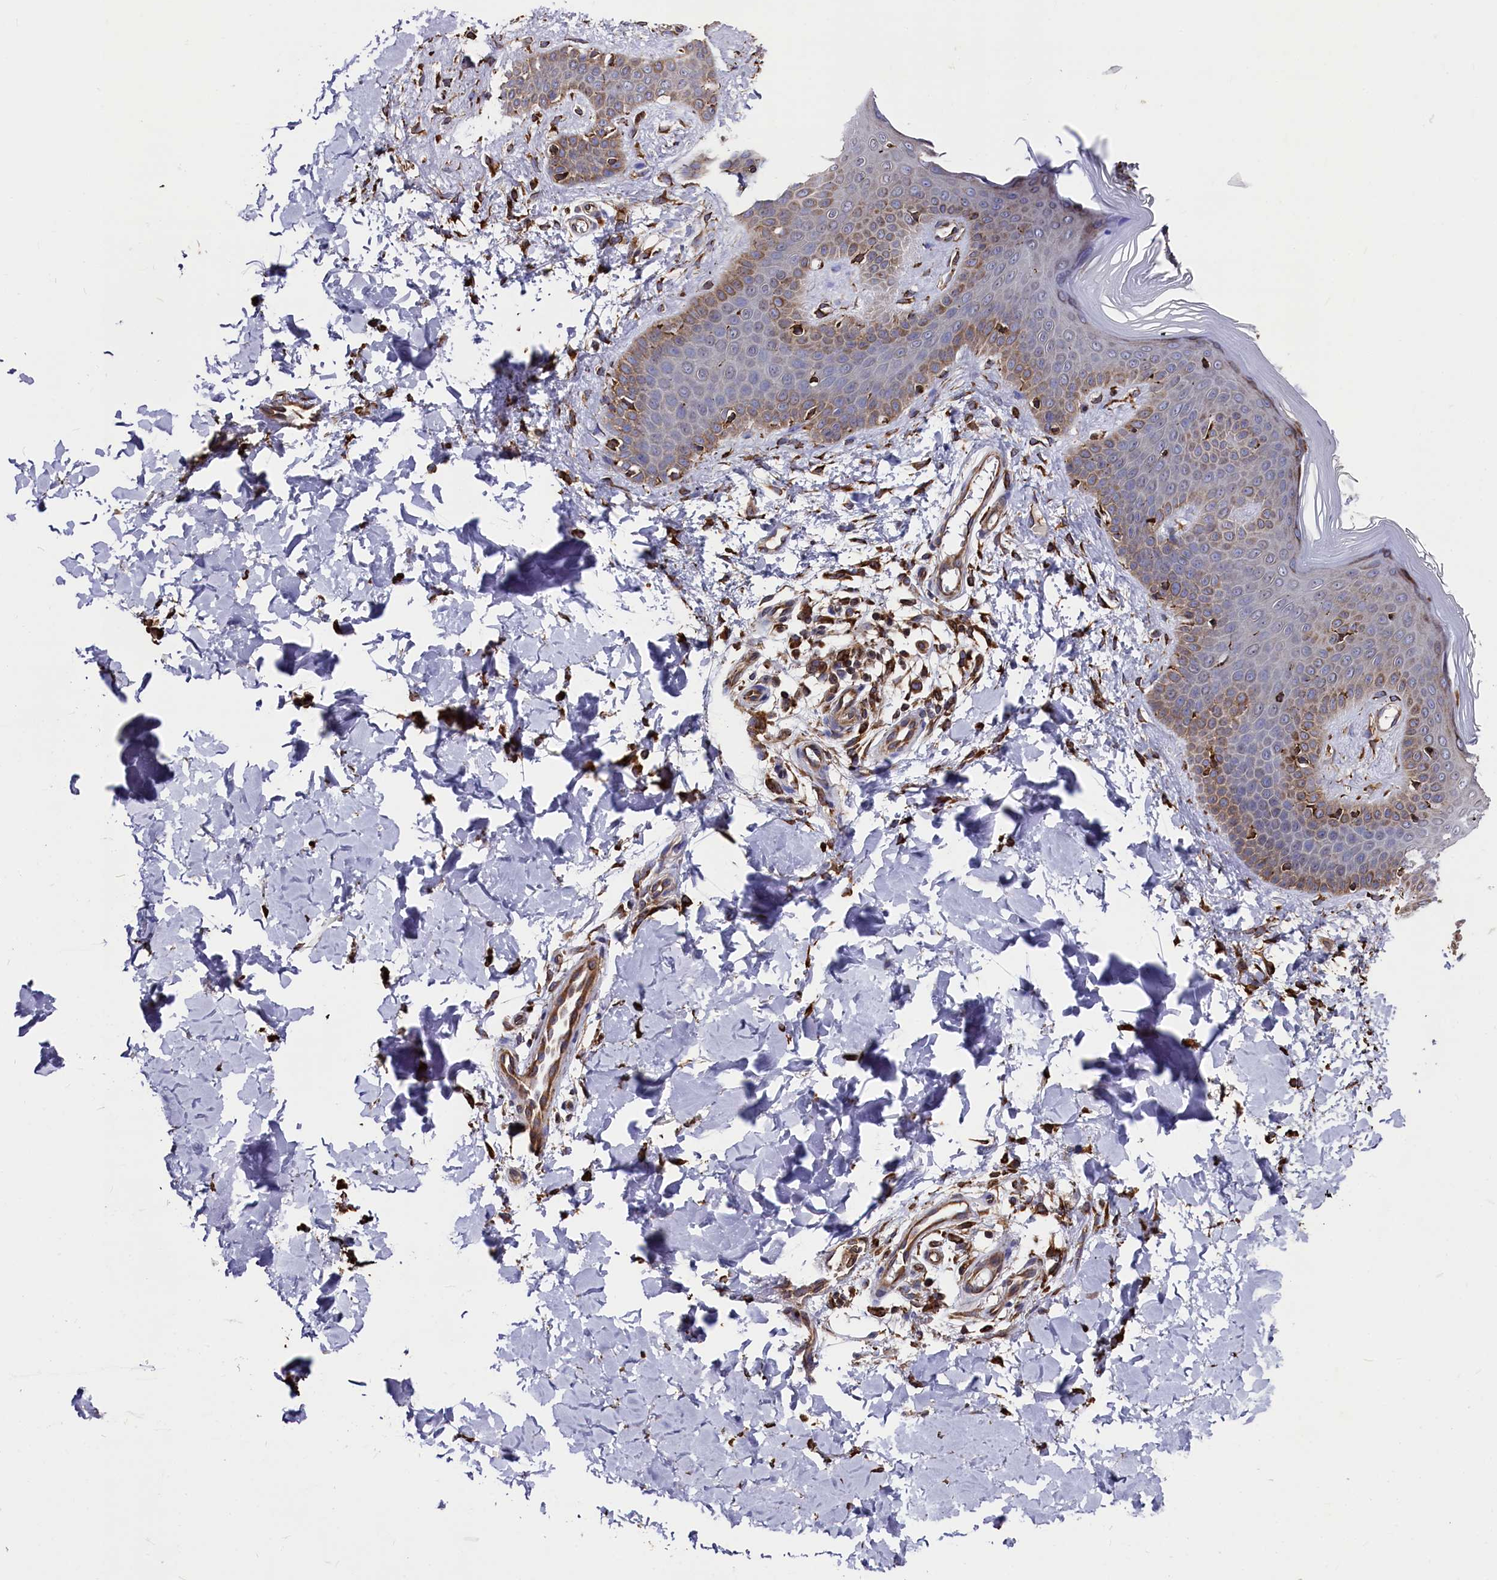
{"staining": {"intensity": "strong", "quantity": "25%-75%", "location": "cytoplasmic/membranous"}, "tissue": "skin", "cell_type": "Fibroblasts", "image_type": "normal", "snomed": [{"axis": "morphology", "description": "Normal tissue, NOS"}, {"axis": "topography", "description": "Skin"}], "caption": "High-magnification brightfield microscopy of unremarkable skin stained with DAB (brown) and counterstained with hematoxylin (blue). fibroblasts exhibit strong cytoplasmic/membranous expression is appreciated in about25%-75% of cells.", "gene": "NEURL1B", "patient": {"sex": "male", "age": 36}}